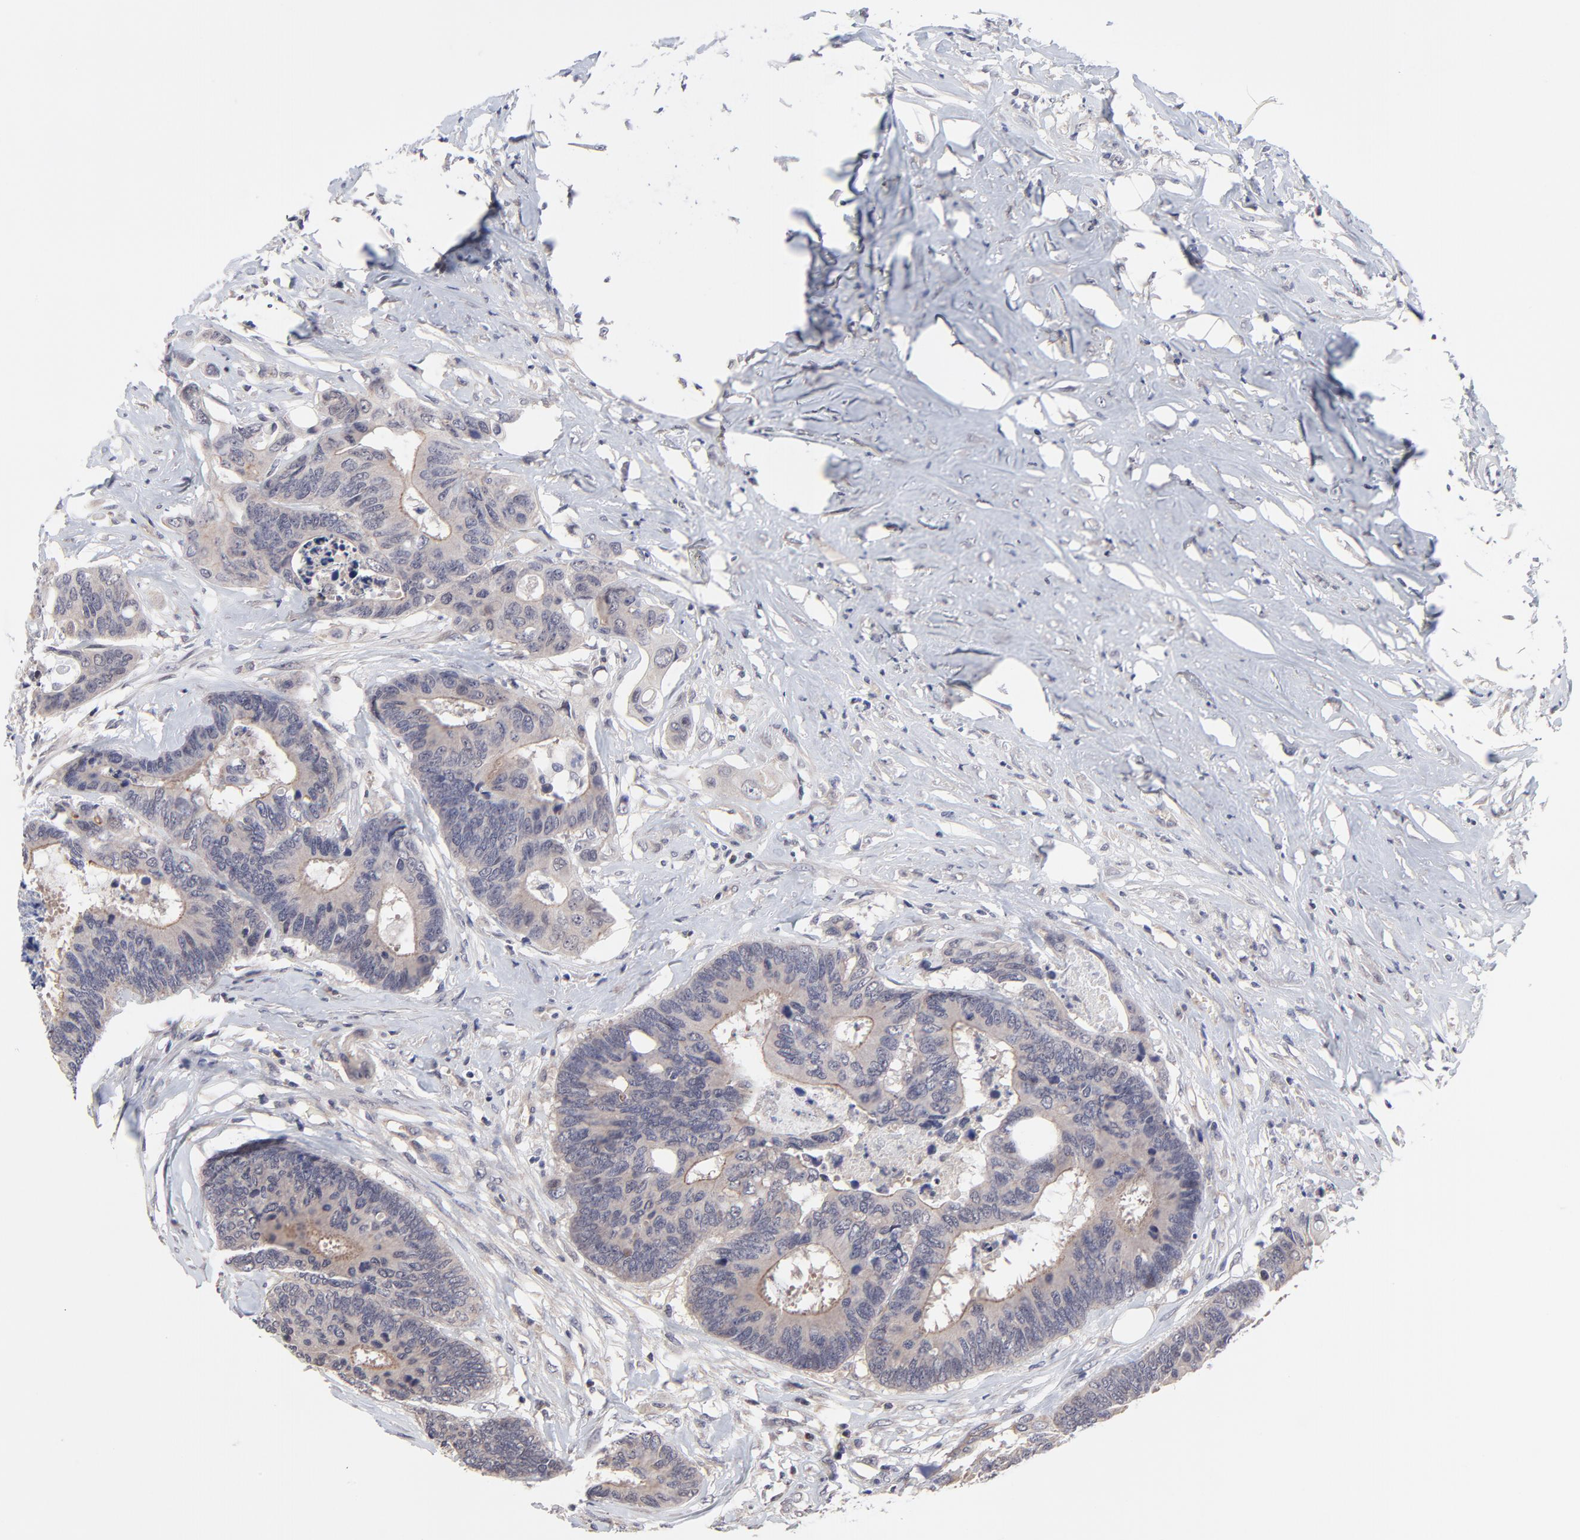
{"staining": {"intensity": "weak", "quantity": ">75%", "location": "cytoplasmic/membranous"}, "tissue": "colorectal cancer", "cell_type": "Tumor cells", "image_type": "cancer", "snomed": [{"axis": "morphology", "description": "Adenocarcinoma, NOS"}, {"axis": "topography", "description": "Rectum"}], "caption": "Human adenocarcinoma (colorectal) stained with a protein marker displays weak staining in tumor cells.", "gene": "FBXO8", "patient": {"sex": "male", "age": 55}}